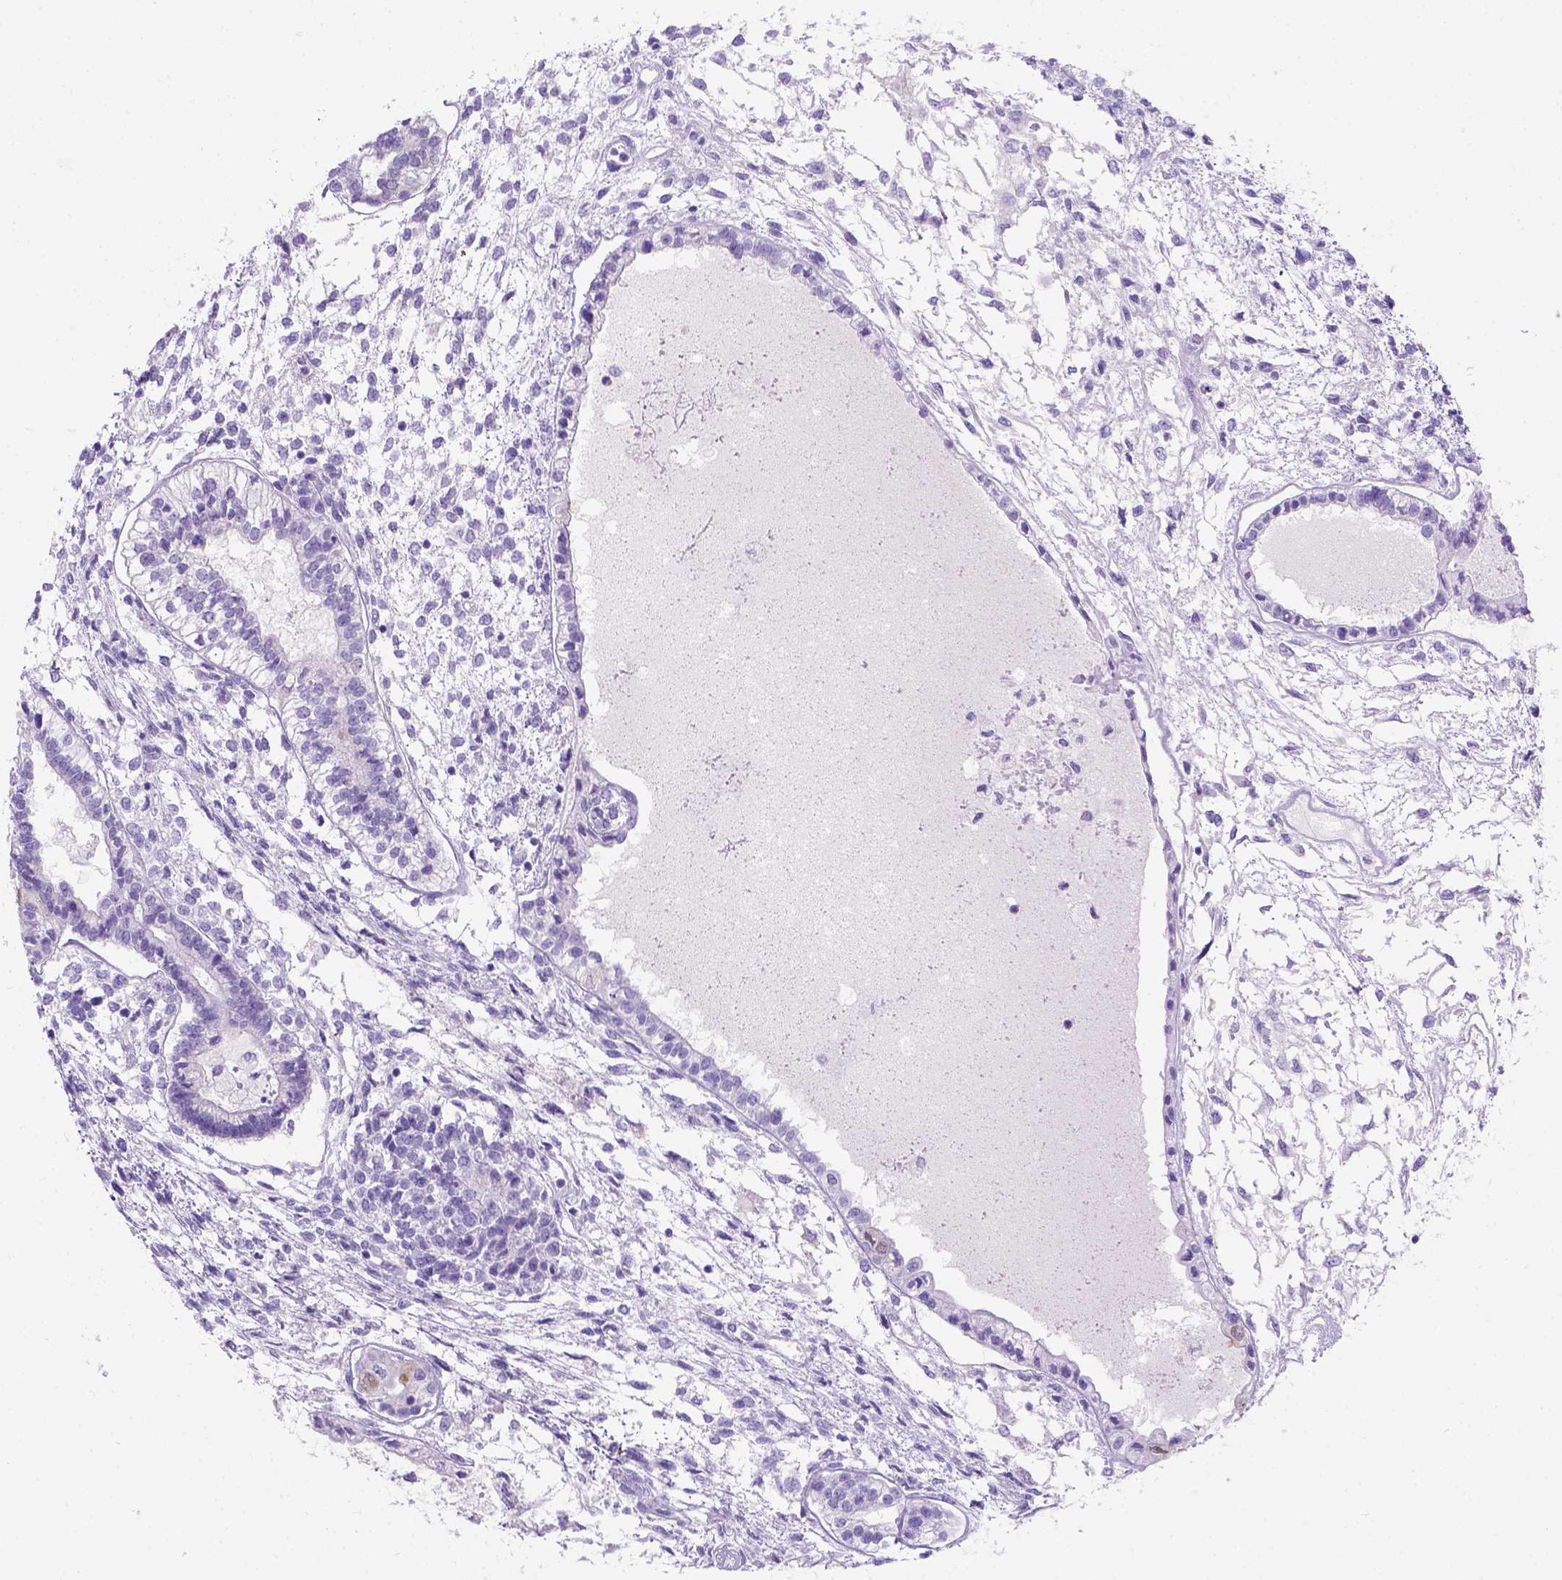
{"staining": {"intensity": "negative", "quantity": "none", "location": "none"}, "tissue": "testis cancer", "cell_type": "Tumor cells", "image_type": "cancer", "snomed": [{"axis": "morphology", "description": "Carcinoma, Embryonal, NOS"}, {"axis": "topography", "description": "Testis"}], "caption": "Tumor cells show no significant positivity in testis cancer. (DAB (3,3'-diaminobenzidine) immunohistochemistry (IHC) with hematoxylin counter stain).", "gene": "C7orf57", "patient": {"sex": "male", "age": 37}}